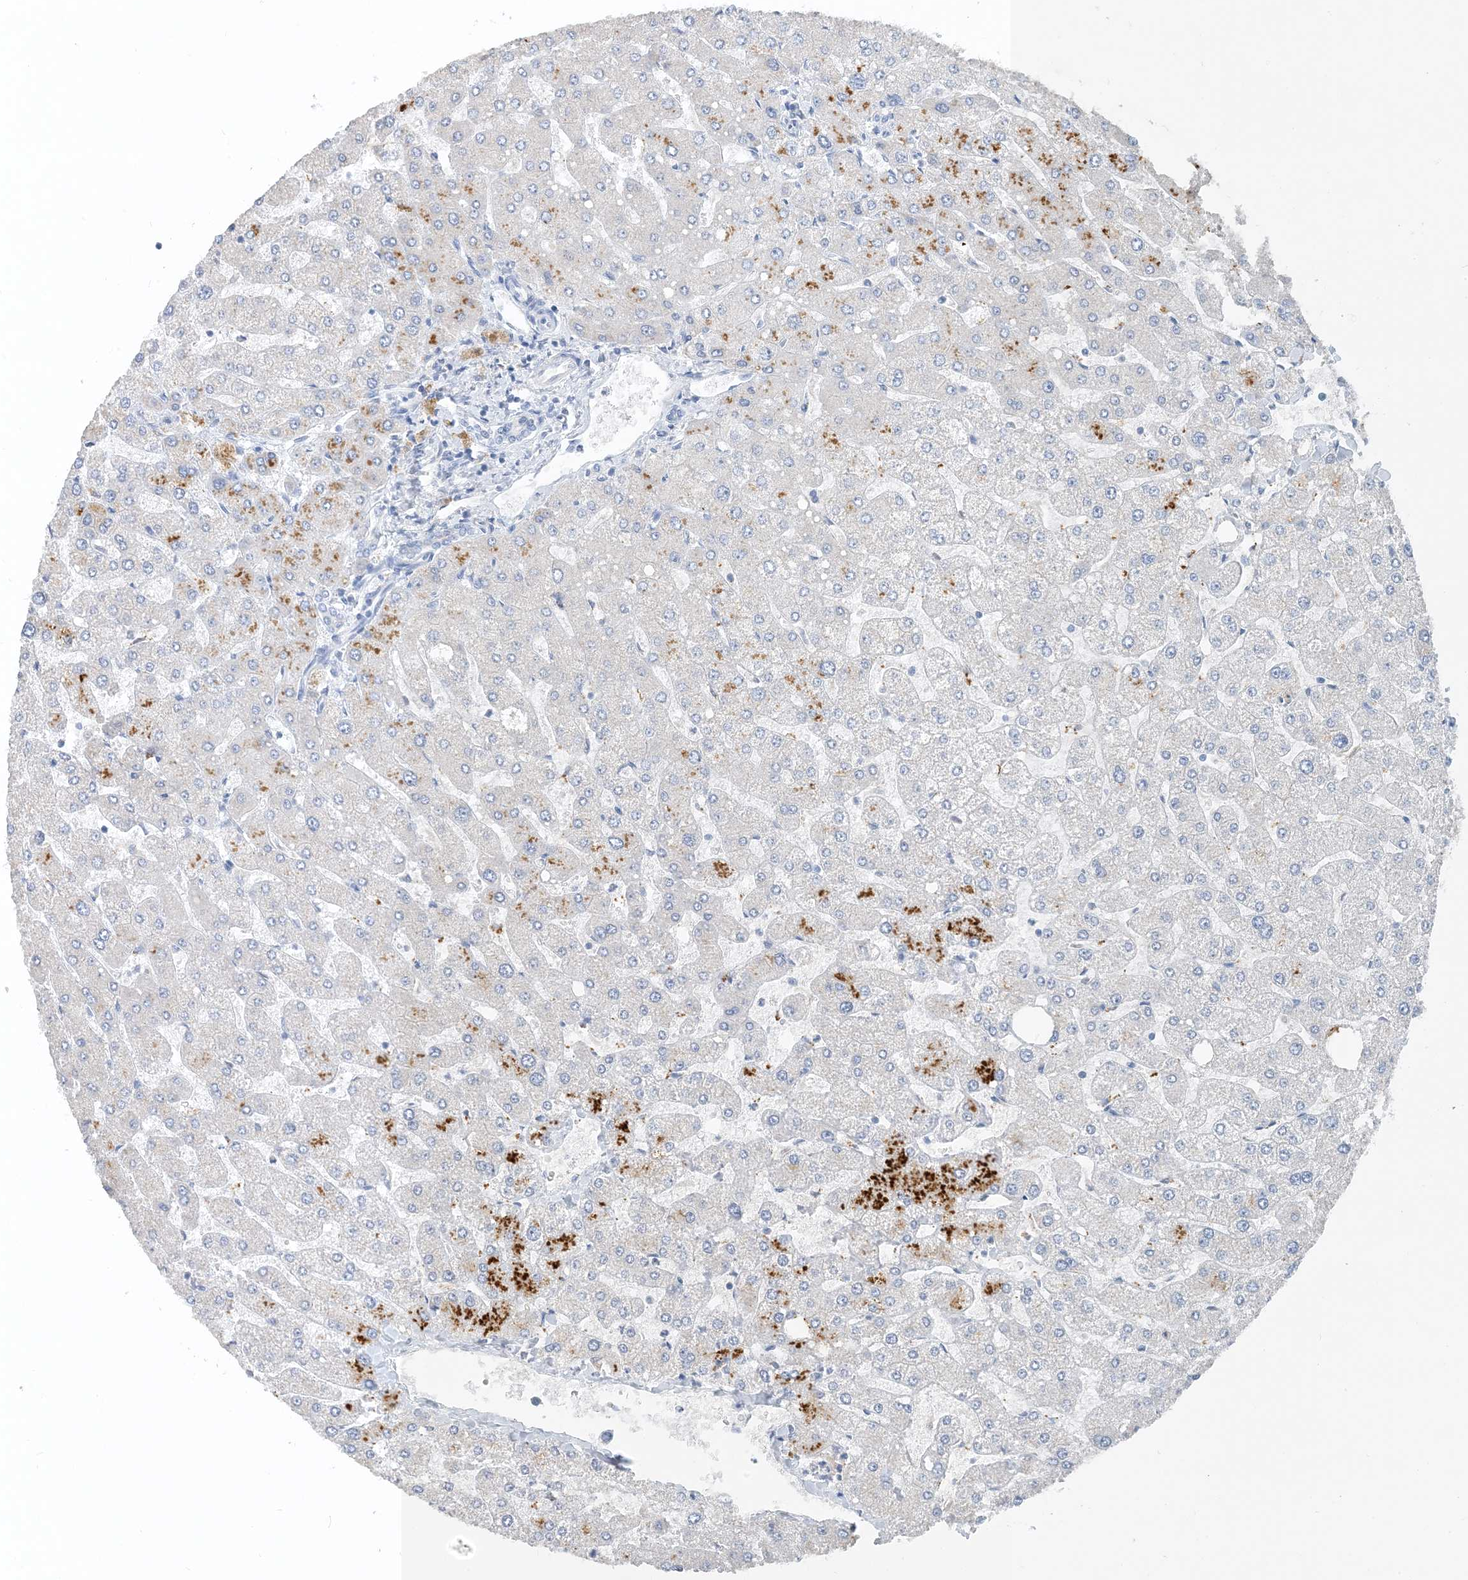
{"staining": {"intensity": "negative", "quantity": "none", "location": "none"}, "tissue": "liver", "cell_type": "Cholangiocytes", "image_type": "normal", "snomed": [{"axis": "morphology", "description": "Normal tissue, NOS"}, {"axis": "topography", "description": "Liver"}], "caption": "This is an IHC histopathology image of normal human liver. There is no positivity in cholangiocytes.", "gene": "CTRL", "patient": {"sex": "male", "age": 55}}